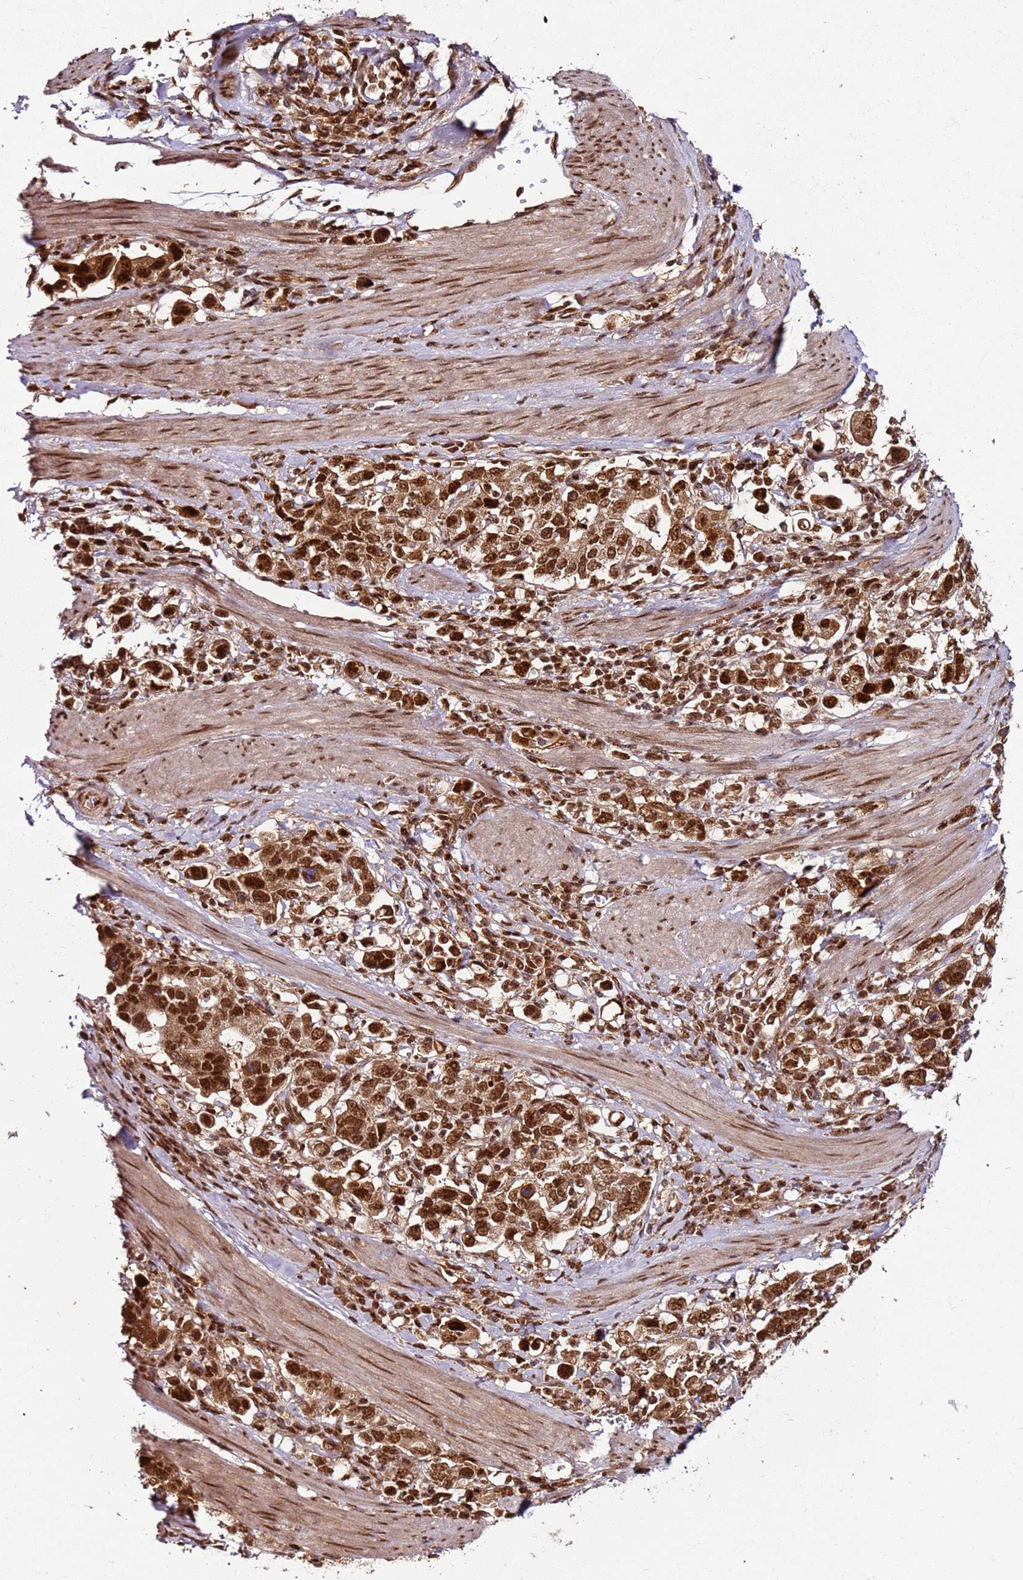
{"staining": {"intensity": "strong", "quantity": ">75%", "location": "nuclear"}, "tissue": "stomach cancer", "cell_type": "Tumor cells", "image_type": "cancer", "snomed": [{"axis": "morphology", "description": "Adenocarcinoma, NOS"}, {"axis": "topography", "description": "Stomach, upper"}, {"axis": "topography", "description": "Stomach"}], "caption": "Immunohistochemistry image of neoplastic tissue: human stomach adenocarcinoma stained using immunohistochemistry demonstrates high levels of strong protein expression localized specifically in the nuclear of tumor cells, appearing as a nuclear brown color.", "gene": "XRN2", "patient": {"sex": "male", "age": 62}}